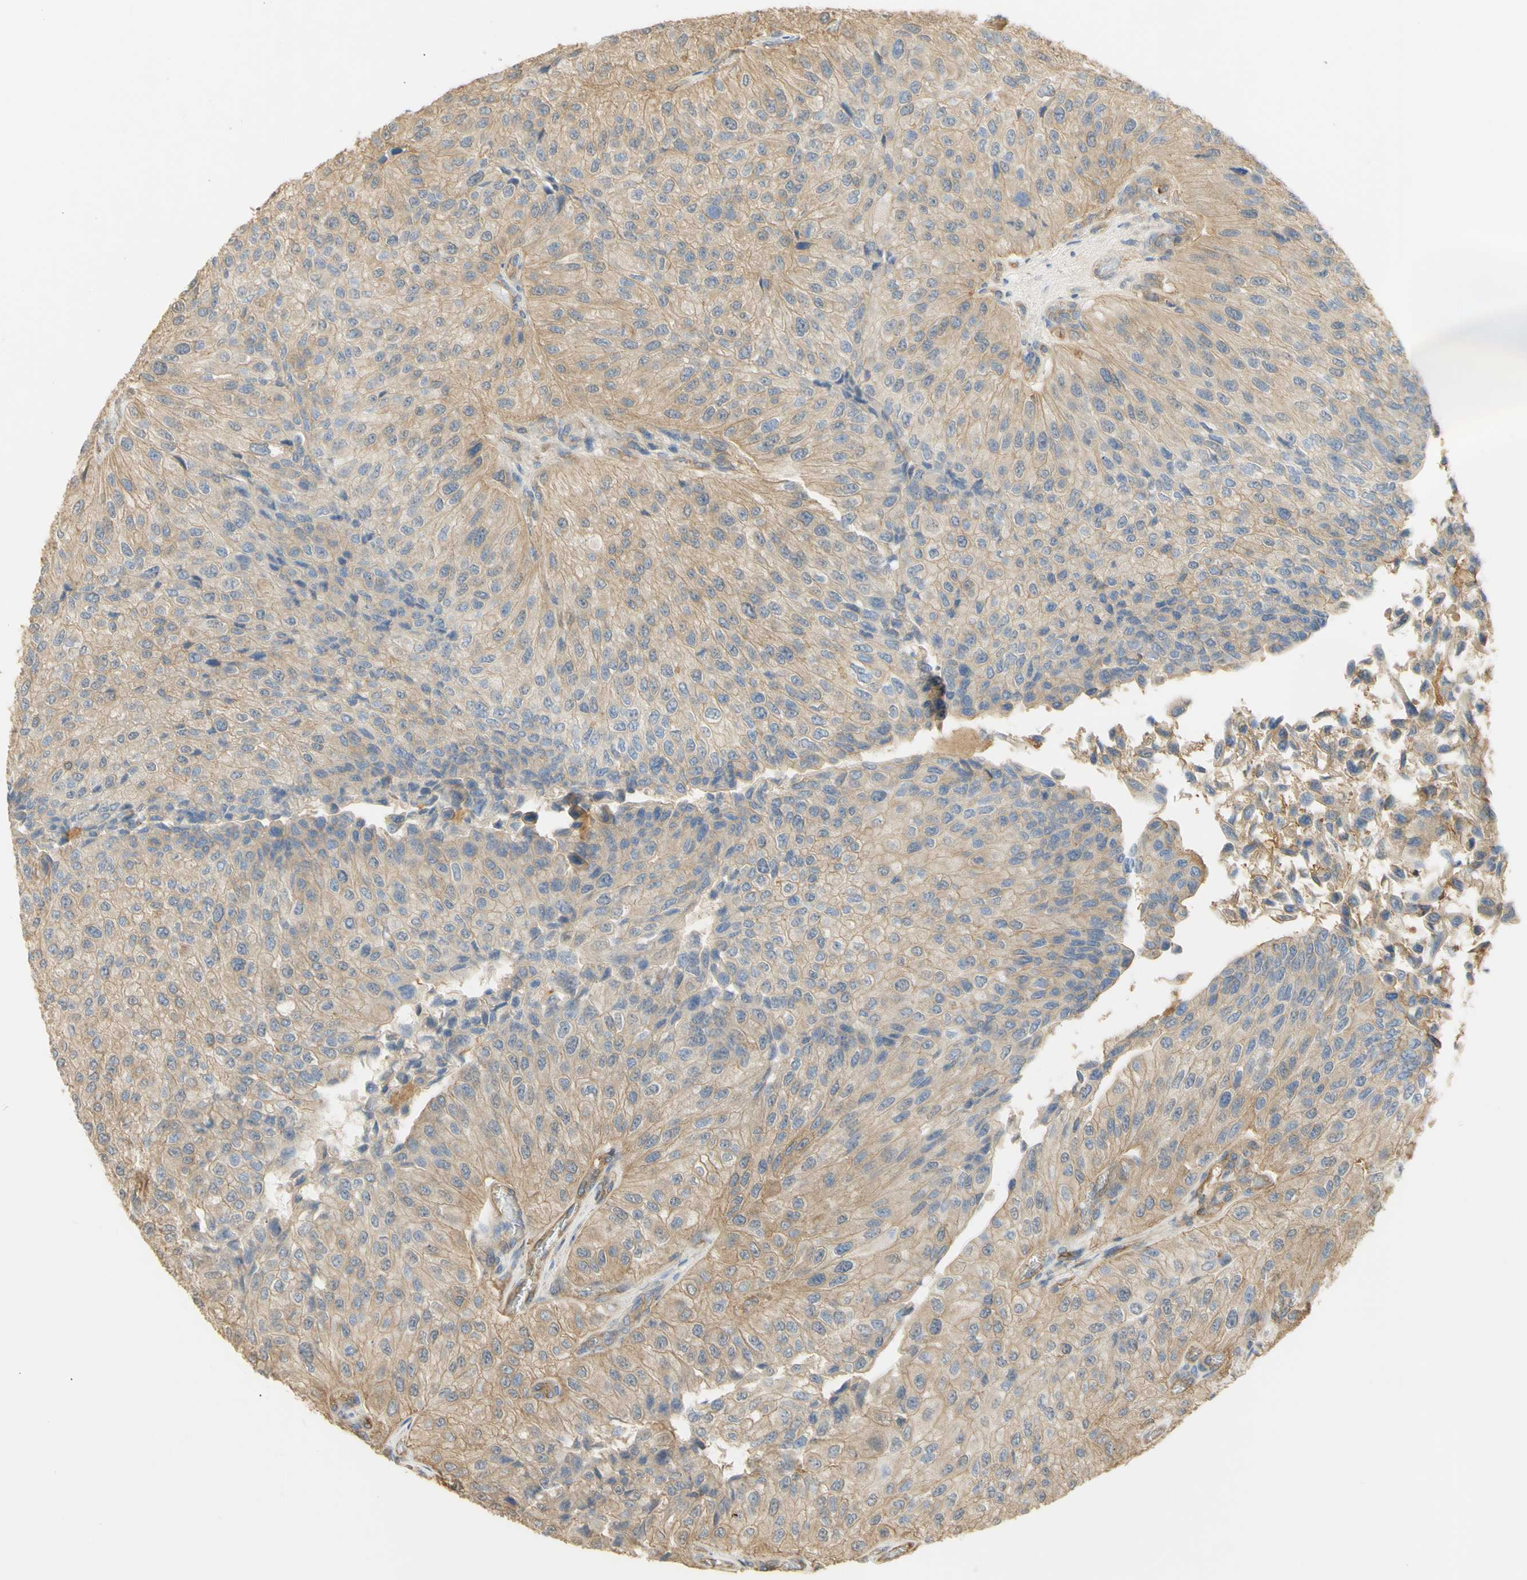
{"staining": {"intensity": "weak", "quantity": ">75%", "location": "cytoplasmic/membranous"}, "tissue": "urothelial cancer", "cell_type": "Tumor cells", "image_type": "cancer", "snomed": [{"axis": "morphology", "description": "Urothelial carcinoma, High grade"}, {"axis": "topography", "description": "Kidney"}, {"axis": "topography", "description": "Urinary bladder"}], "caption": "Immunohistochemistry histopathology image of human high-grade urothelial carcinoma stained for a protein (brown), which demonstrates low levels of weak cytoplasmic/membranous staining in approximately >75% of tumor cells.", "gene": "KCNE4", "patient": {"sex": "male", "age": 77}}